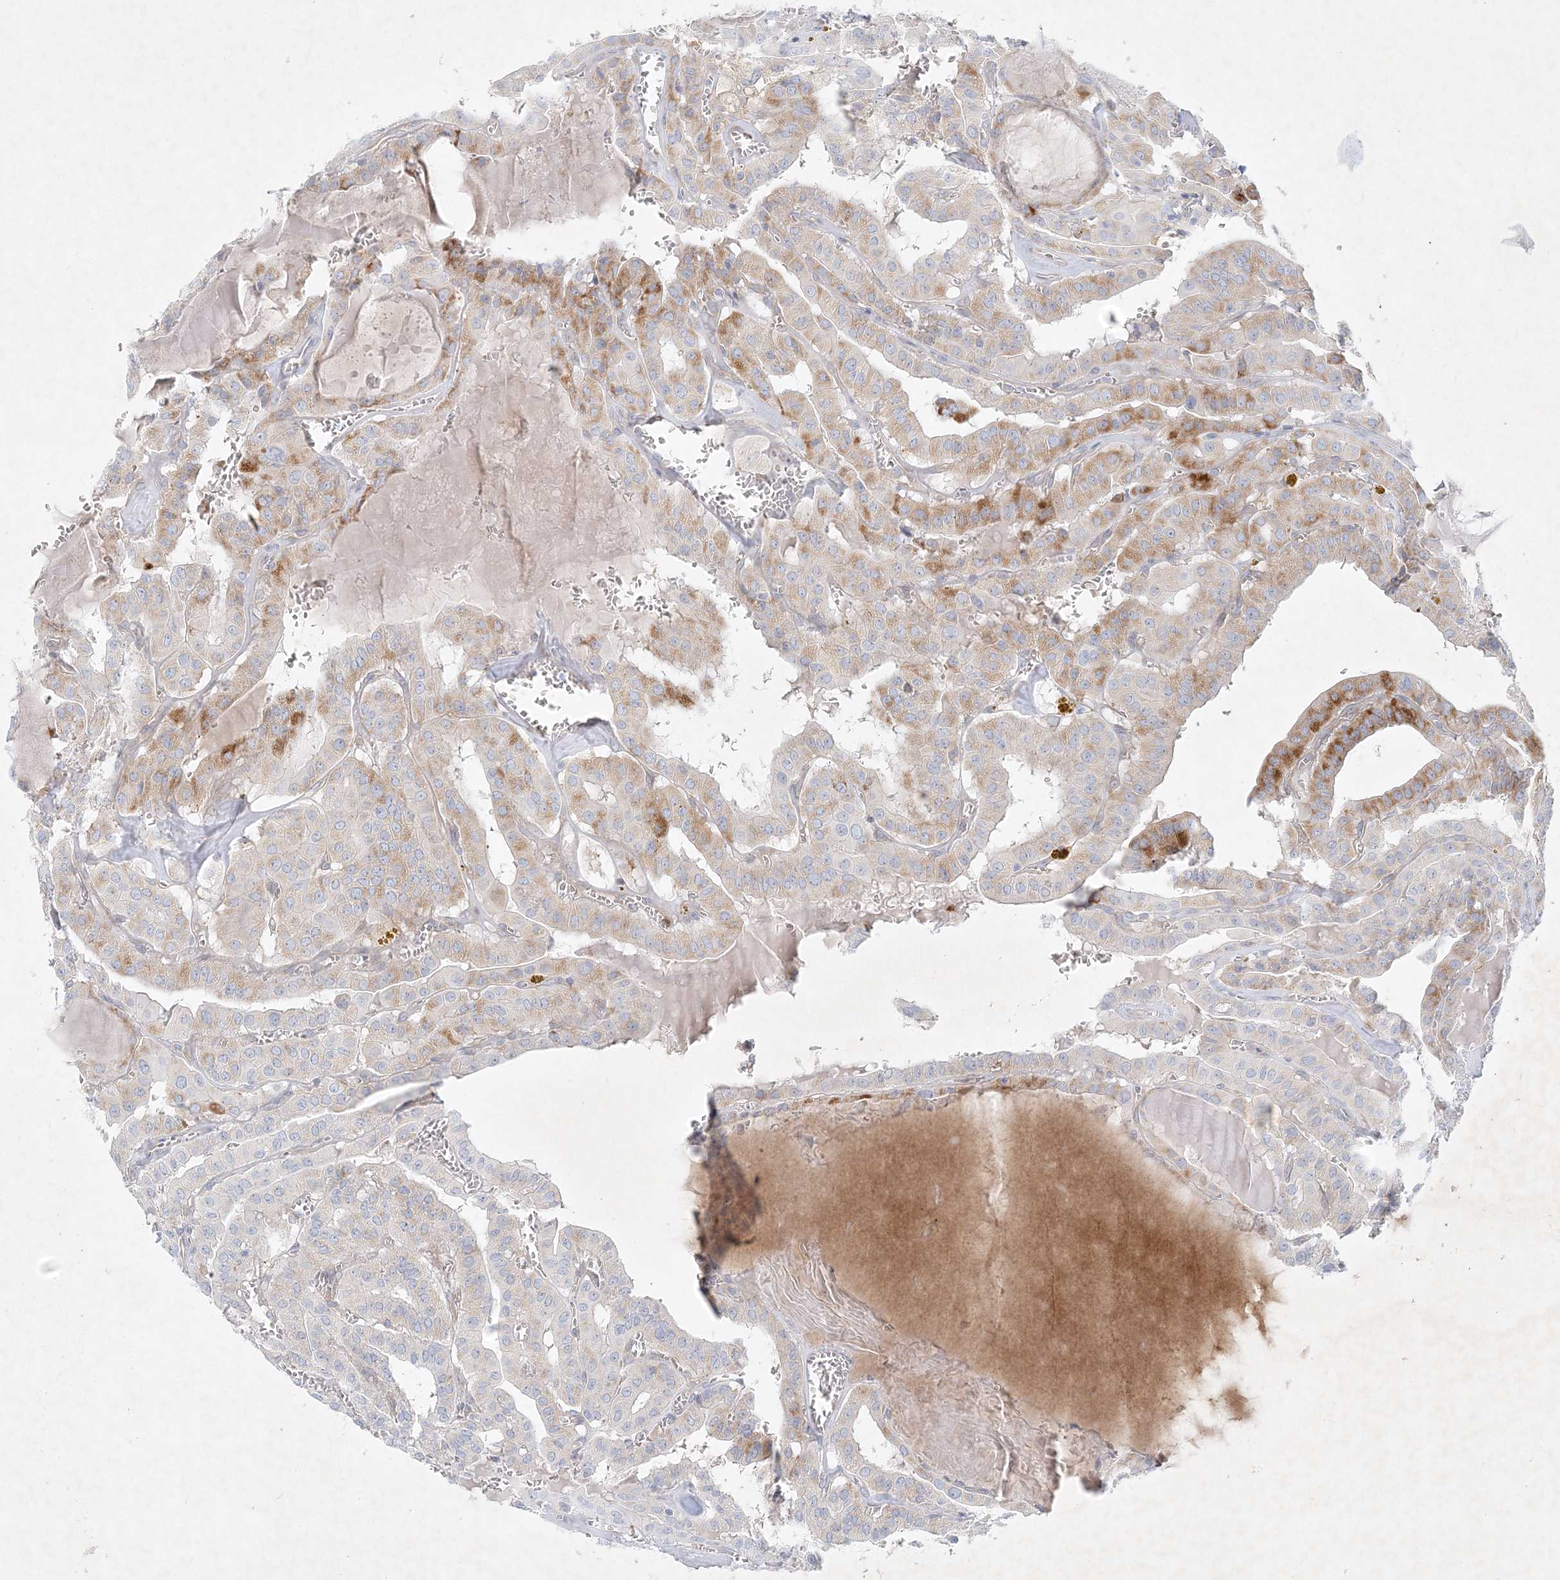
{"staining": {"intensity": "moderate", "quantity": "25%-75%", "location": "cytoplasmic/membranous"}, "tissue": "thyroid cancer", "cell_type": "Tumor cells", "image_type": "cancer", "snomed": [{"axis": "morphology", "description": "Papillary adenocarcinoma, NOS"}, {"axis": "topography", "description": "Thyroid gland"}], "caption": "Tumor cells reveal medium levels of moderate cytoplasmic/membranous positivity in approximately 25%-75% of cells in human papillary adenocarcinoma (thyroid). (DAB IHC, brown staining for protein, blue staining for nuclei).", "gene": "STK11IP", "patient": {"sex": "male", "age": 52}}